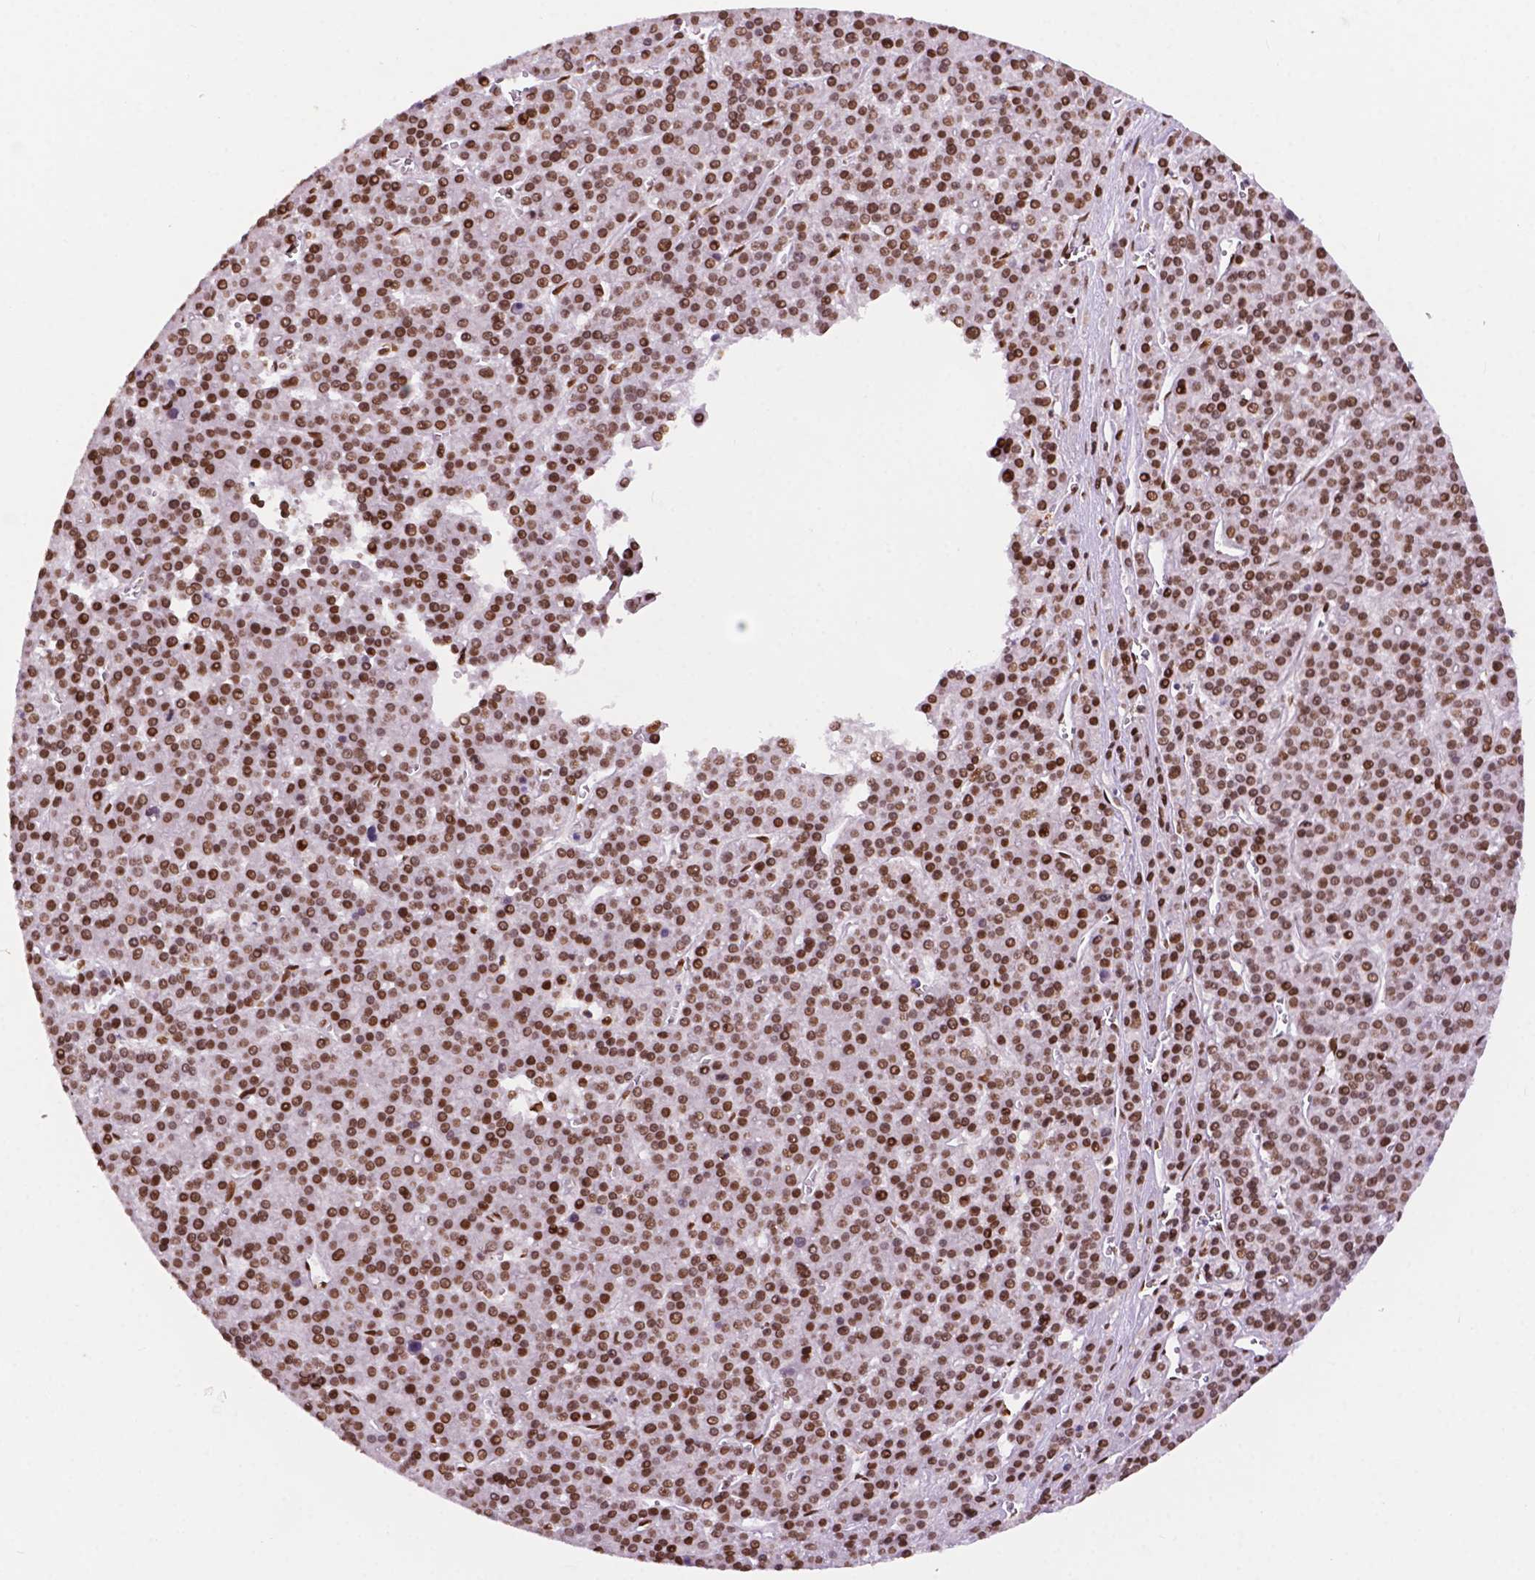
{"staining": {"intensity": "moderate", "quantity": "25%-75%", "location": "nuclear"}, "tissue": "liver cancer", "cell_type": "Tumor cells", "image_type": "cancer", "snomed": [{"axis": "morphology", "description": "Carcinoma, Hepatocellular, NOS"}, {"axis": "topography", "description": "Liver"}], "caption": "Hepatocellular carcinoma (liver) stained with a brown dye shows moderate nuclear positive staining in approximately 25%-75% of tumor cells.", "gene": "MLH1", "patient": {"sex": "female", "age": 58}}